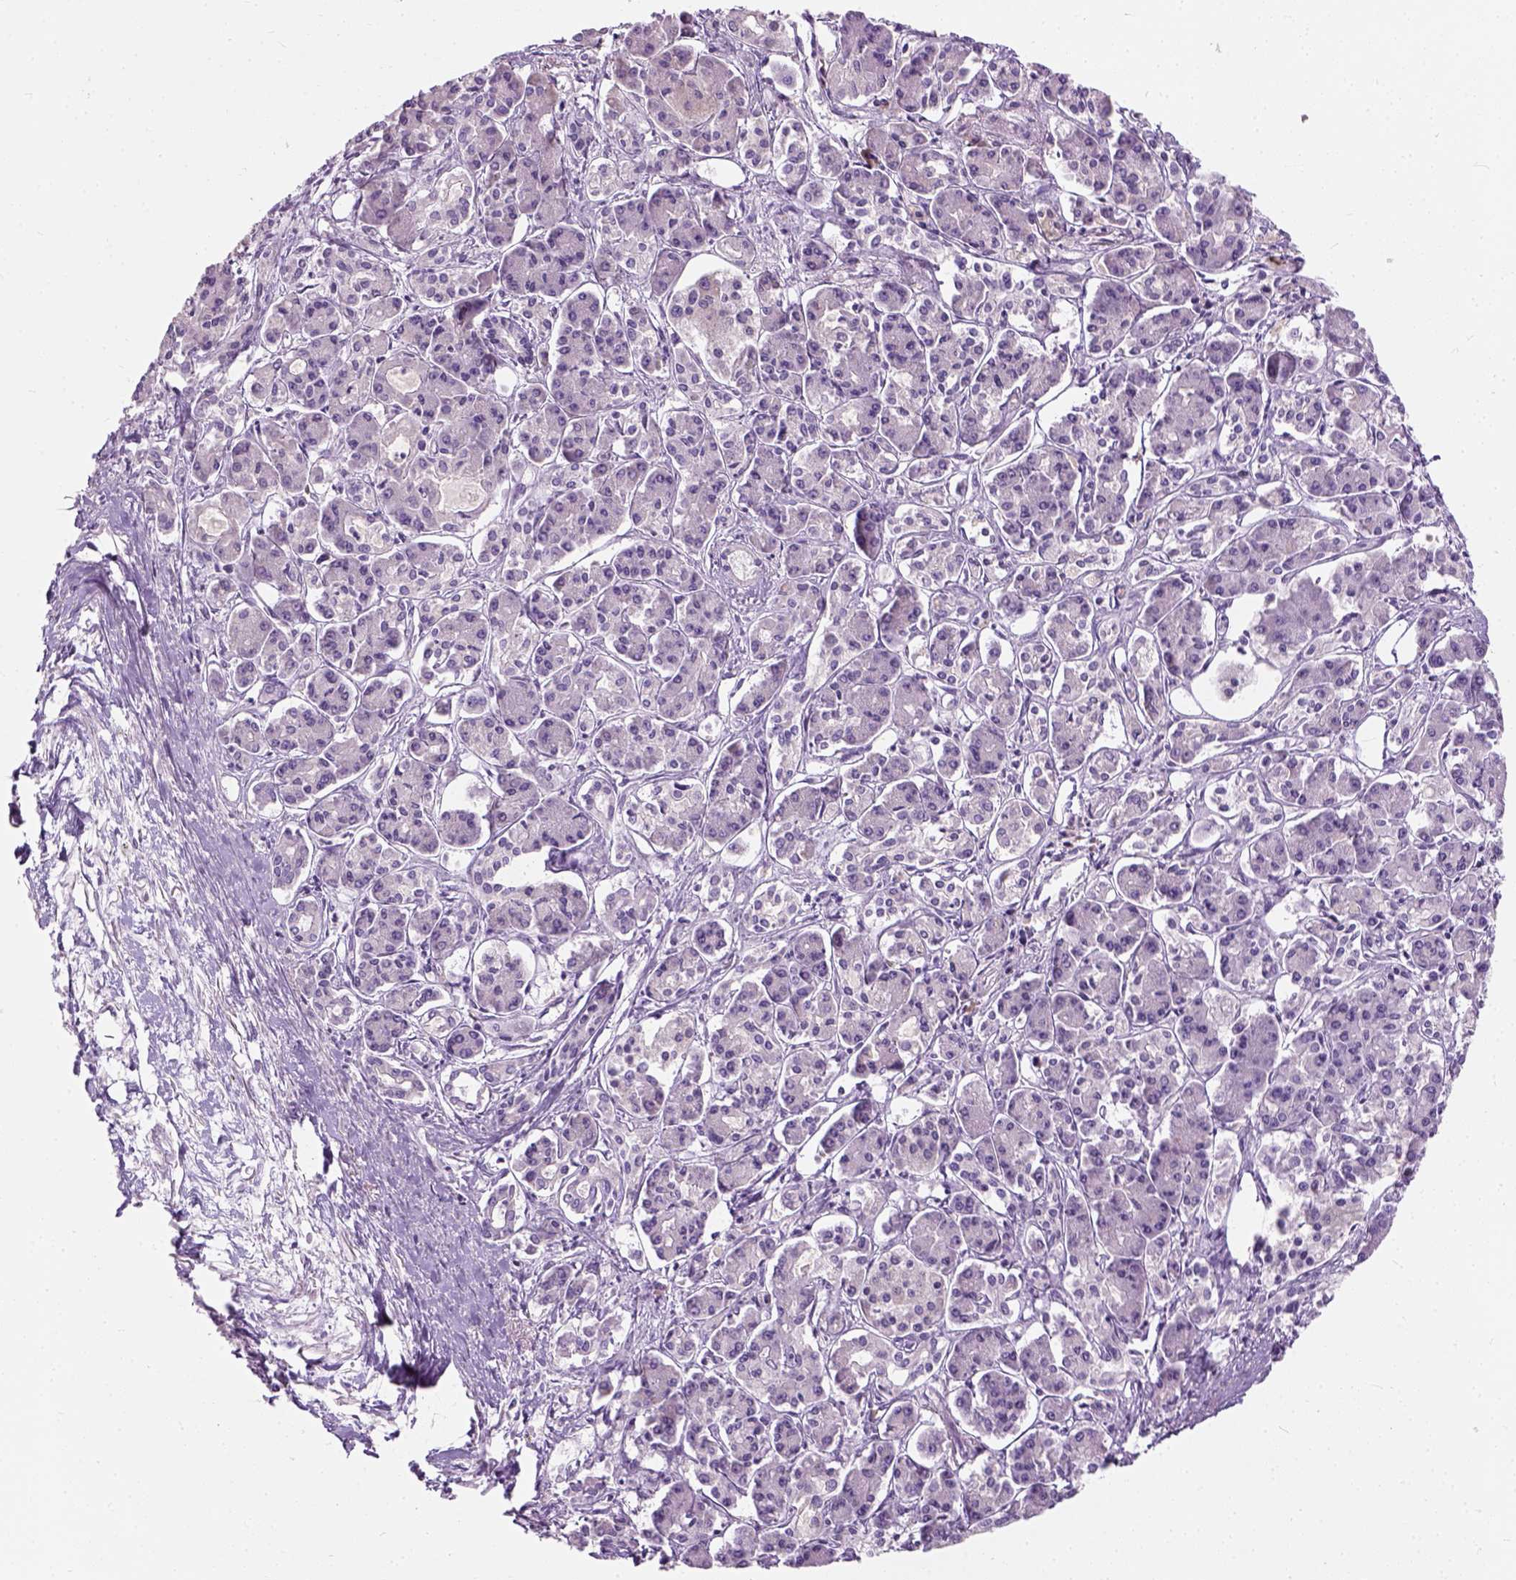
{"staining": {"intensity": "negative", "quantity": "none", "location": "none"}, "tissue": "pancreatic cancer", "cell_type": "Tumor cells", "image_type": "cancer", "snomed": [{"axis": "morphology", "description": "Adenocarcinoma, NOS"}, {"axis": "topography", "description": "Pancreas"}], "caption": "High power microscopy histopathology image of an immunohistochemistry photomicrograph of pancreatic cancer (adenocarcinoma), revealing no significant expression in tumor cells.", "gene": "TRIM72", "patient": {"sex": "male", "age": 85}}